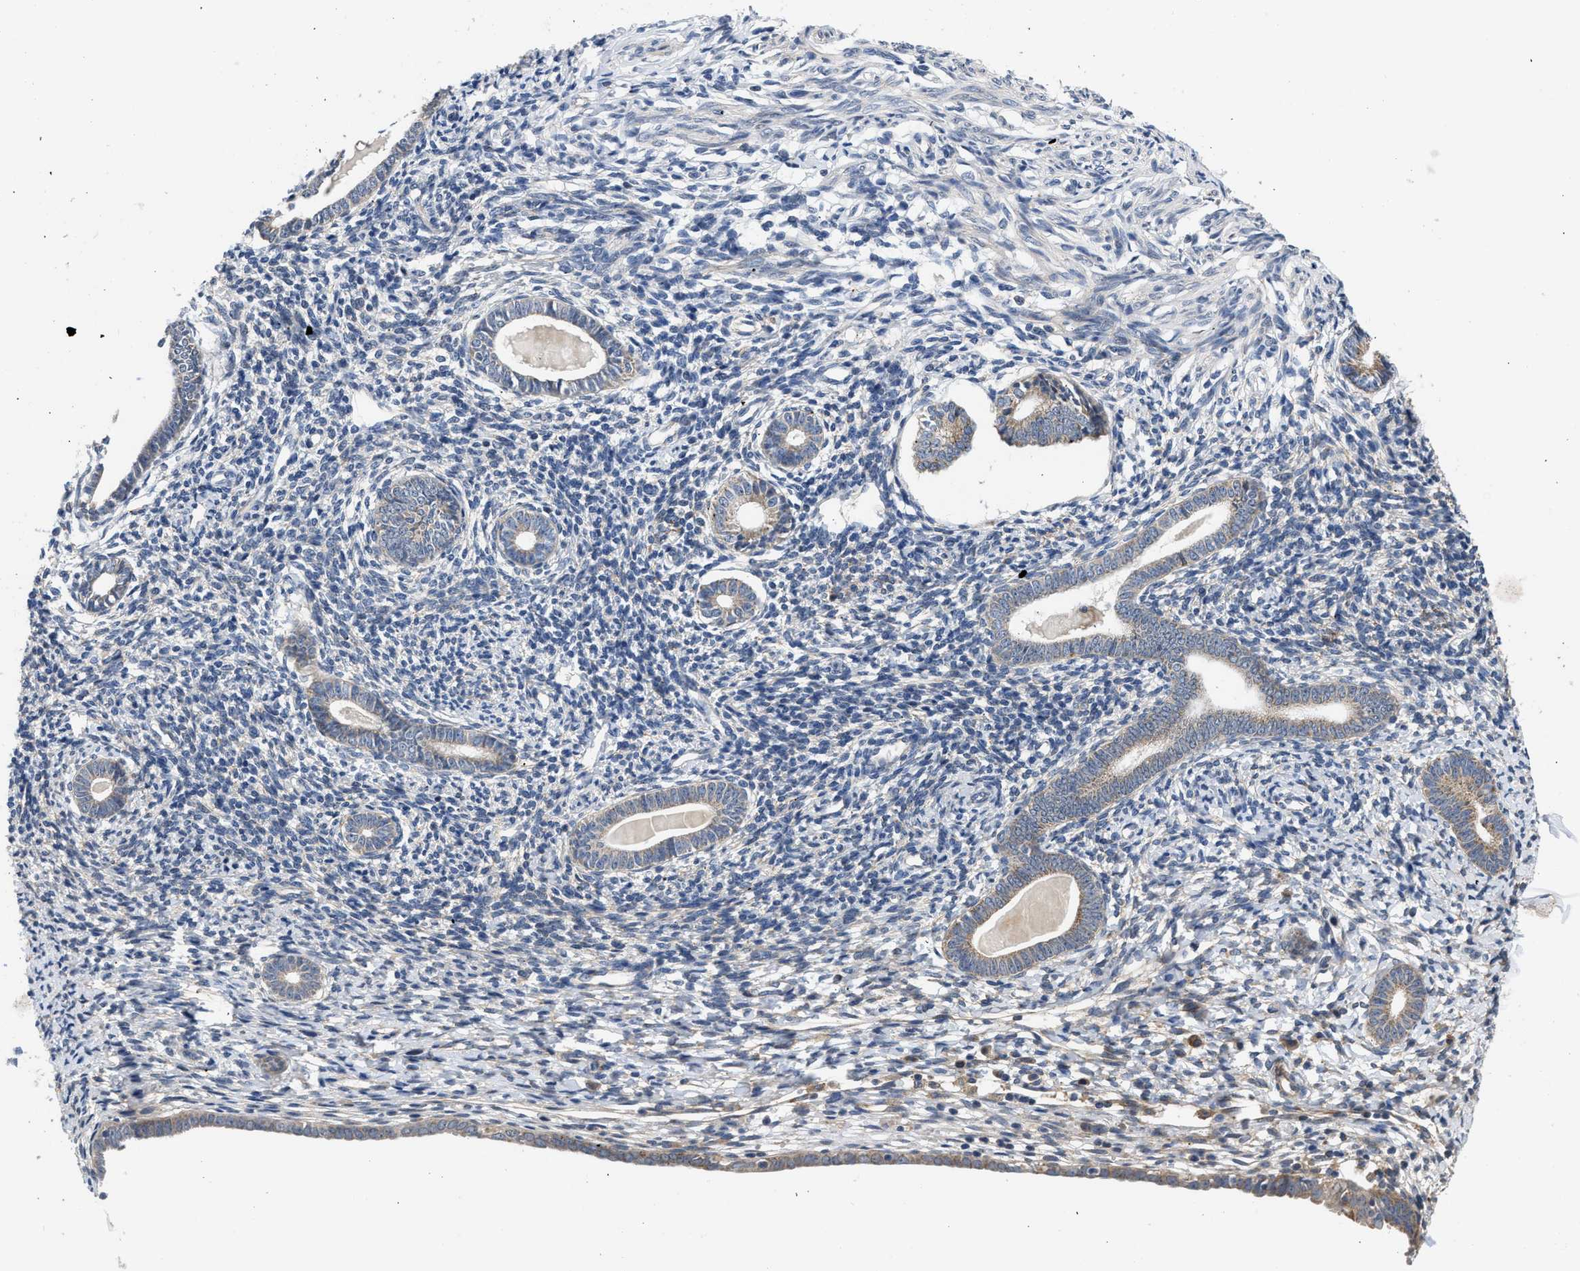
{"staining": {"intensity": "moderate", "quantity": "<25%", "location": "cytoplasmic/membranous"}, "tissue": "endometrium", "cell_type": "Cells in endometrial stroma", "image_type": "normal", "snomed": [{"axis": "morphology", "description": "Normal tissue, NOS"}, {"axis": "topography", "description": "Endometrium"}], "caption": "Moderate cytoplasmic/membranous expression is seen in approximately <25% of cells in endometrial stroma in benign endometrium.", "gene": "POLG2", "patient": {"sex": "female", "age": 71}}